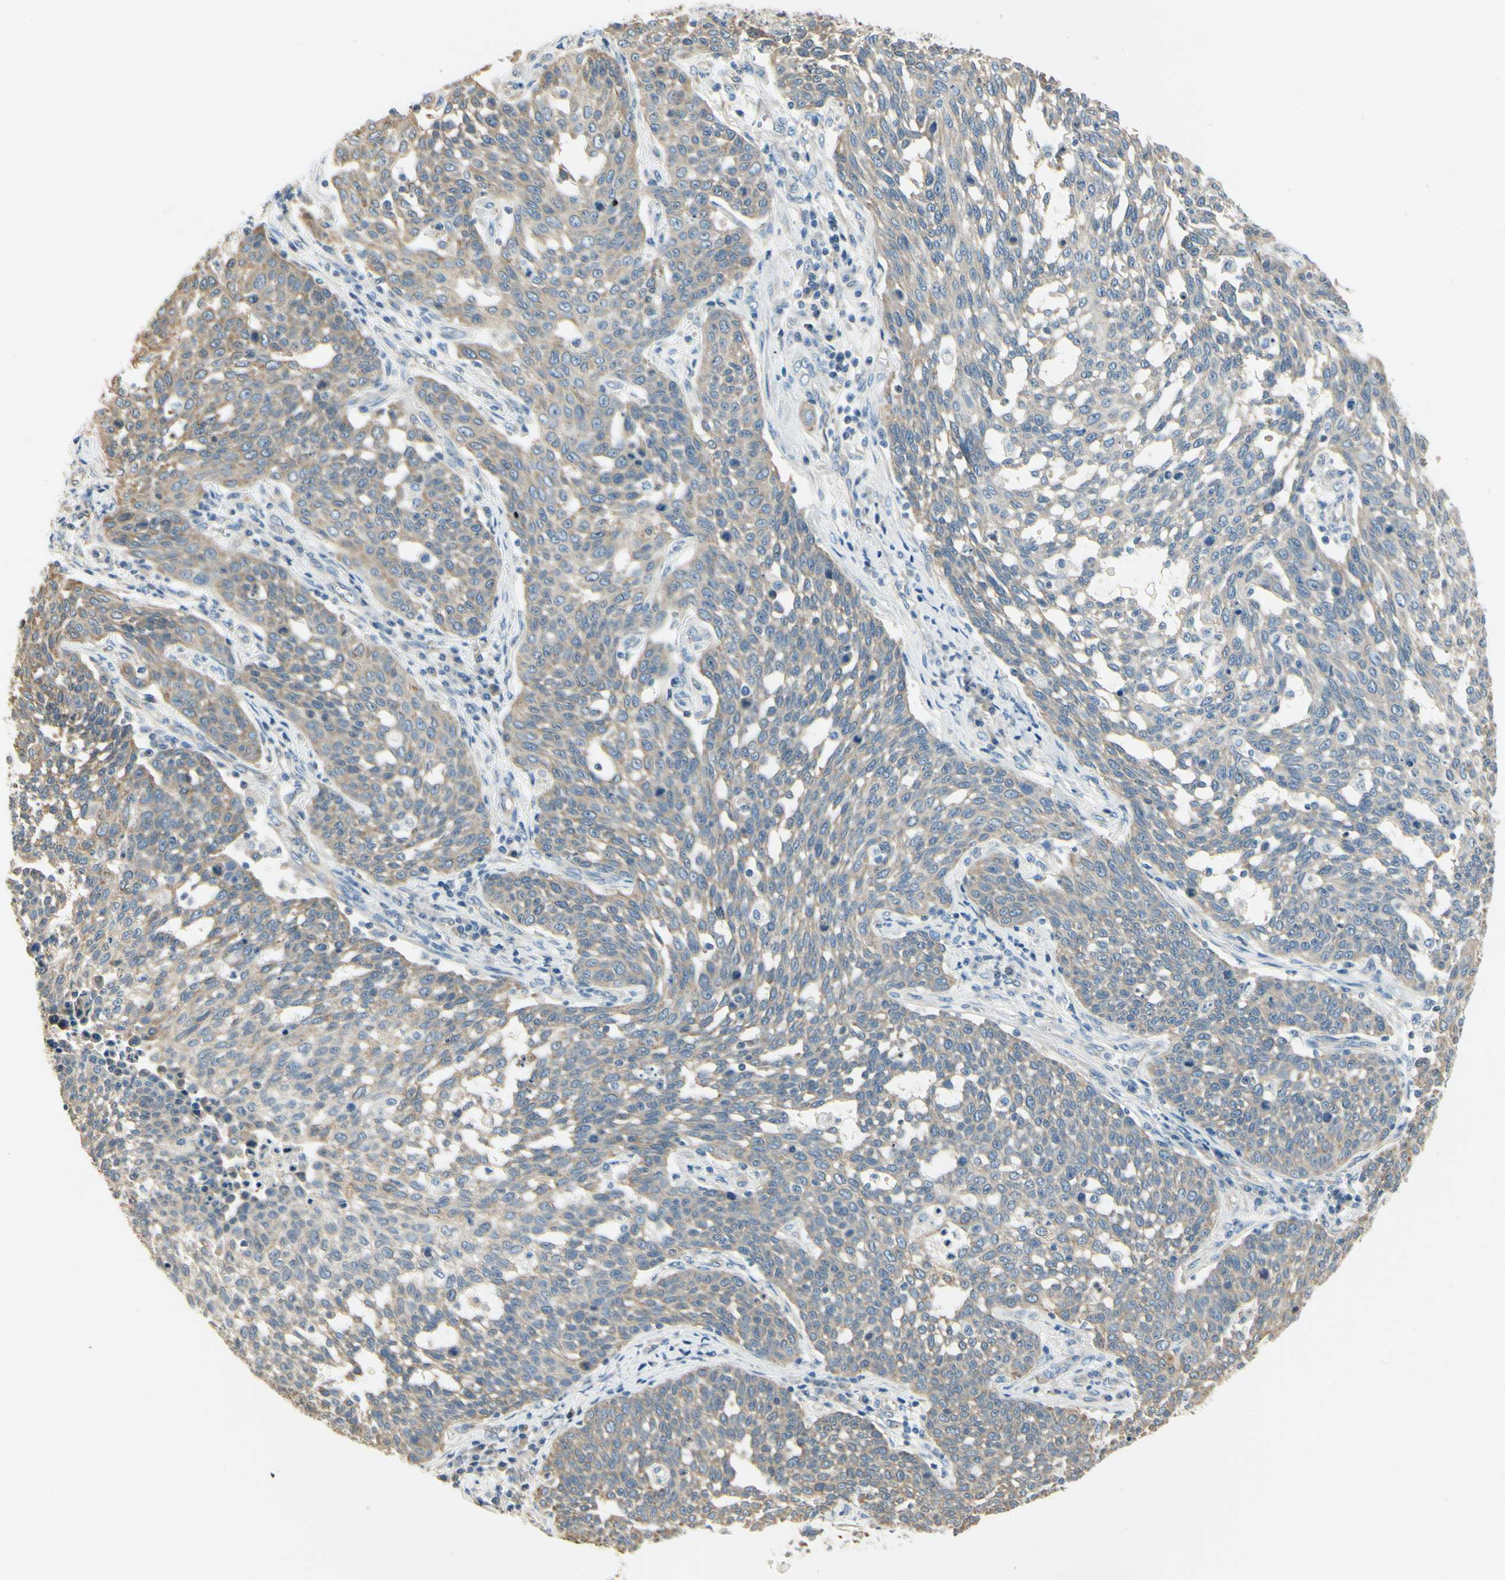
{"staining": {"intensity": "weak", "quantity": "25%-75%", "location": "cytoplasmic/membranous"}, "tissue": "cervical cancer", "cell_type": "Tumor cells", "image_type": "cancer", "snomed": [{"axis": "morphology", "description": "Squamous cell carcinoma, NOS"}, {"axis": "topography", "description": "Cervix"}], "caption": "This is a histology image of immunohistochemistry staining of squamous cell carcinoma (cervical), which shows weak positivity in the cytoplasmic/membranous of tumor cells.", "gene": "IGDCC4", "patient": {"sex": "female", "age": 34}}